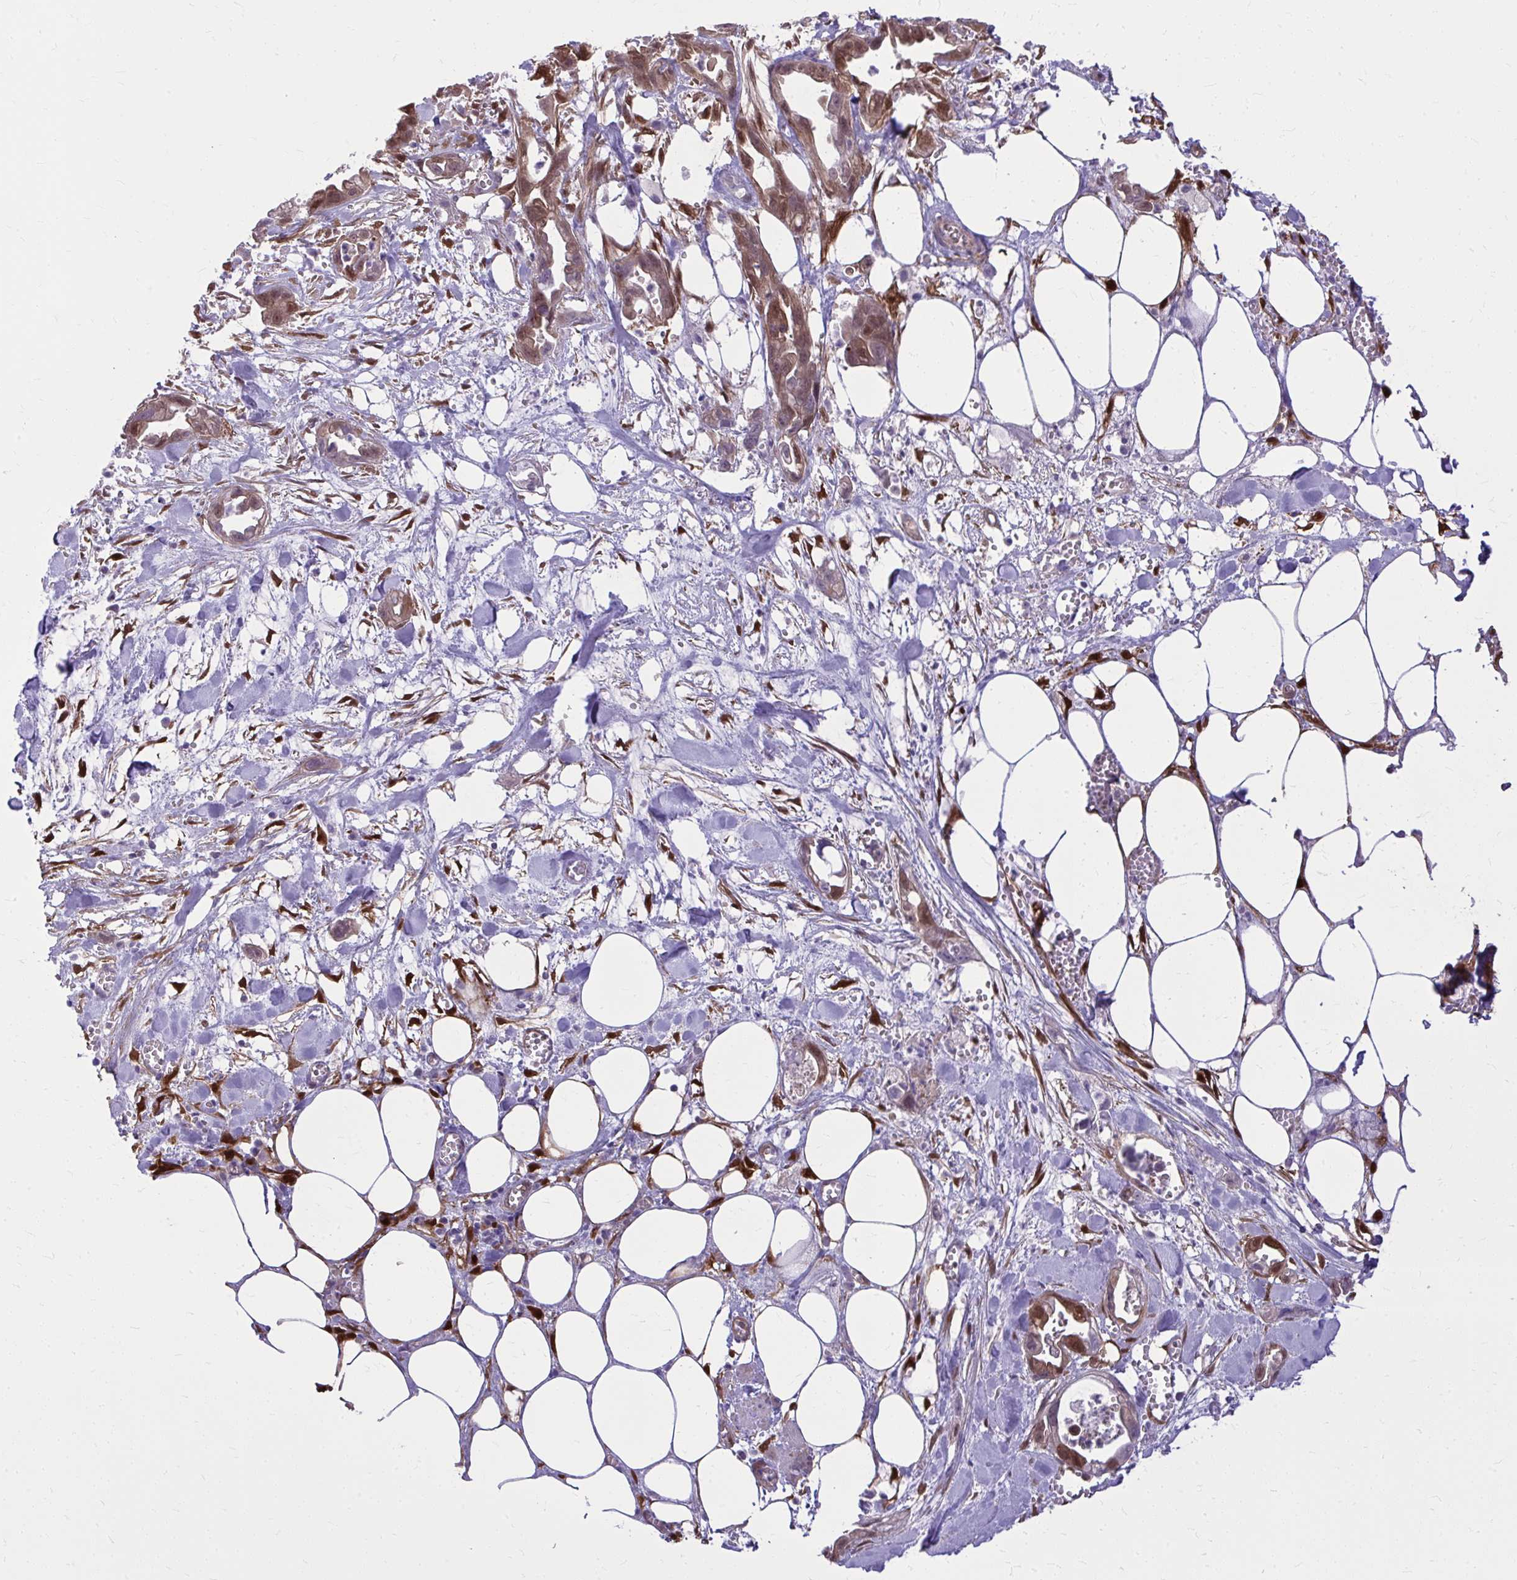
{"staining": {"intensity": "weak", "quantity": "25%-75%", "location": "cytoplasmic/membranous"}, "tissue": "pancreatic cancer", "cell_type": "Tumor cells", "image_type": "cancer", "snomed": [{"axis": "morphology", "description": "Adenocarcinoma, NOS"}, {"axis": "topography", "description": "Pancreas"}], "caption": "Immunohistochemistry photomicrograph of neoplastic tissue: adenocarcinoma (pancreatic) stained using IHC shows low levels of weak protein expression localized specifically in the cytoplasmic/membranous of tumor cells, appearing as a cytoplasmic/membranous brown color.", "gene": "NNMT", "patient": {"sex": "female", "age": 73}}